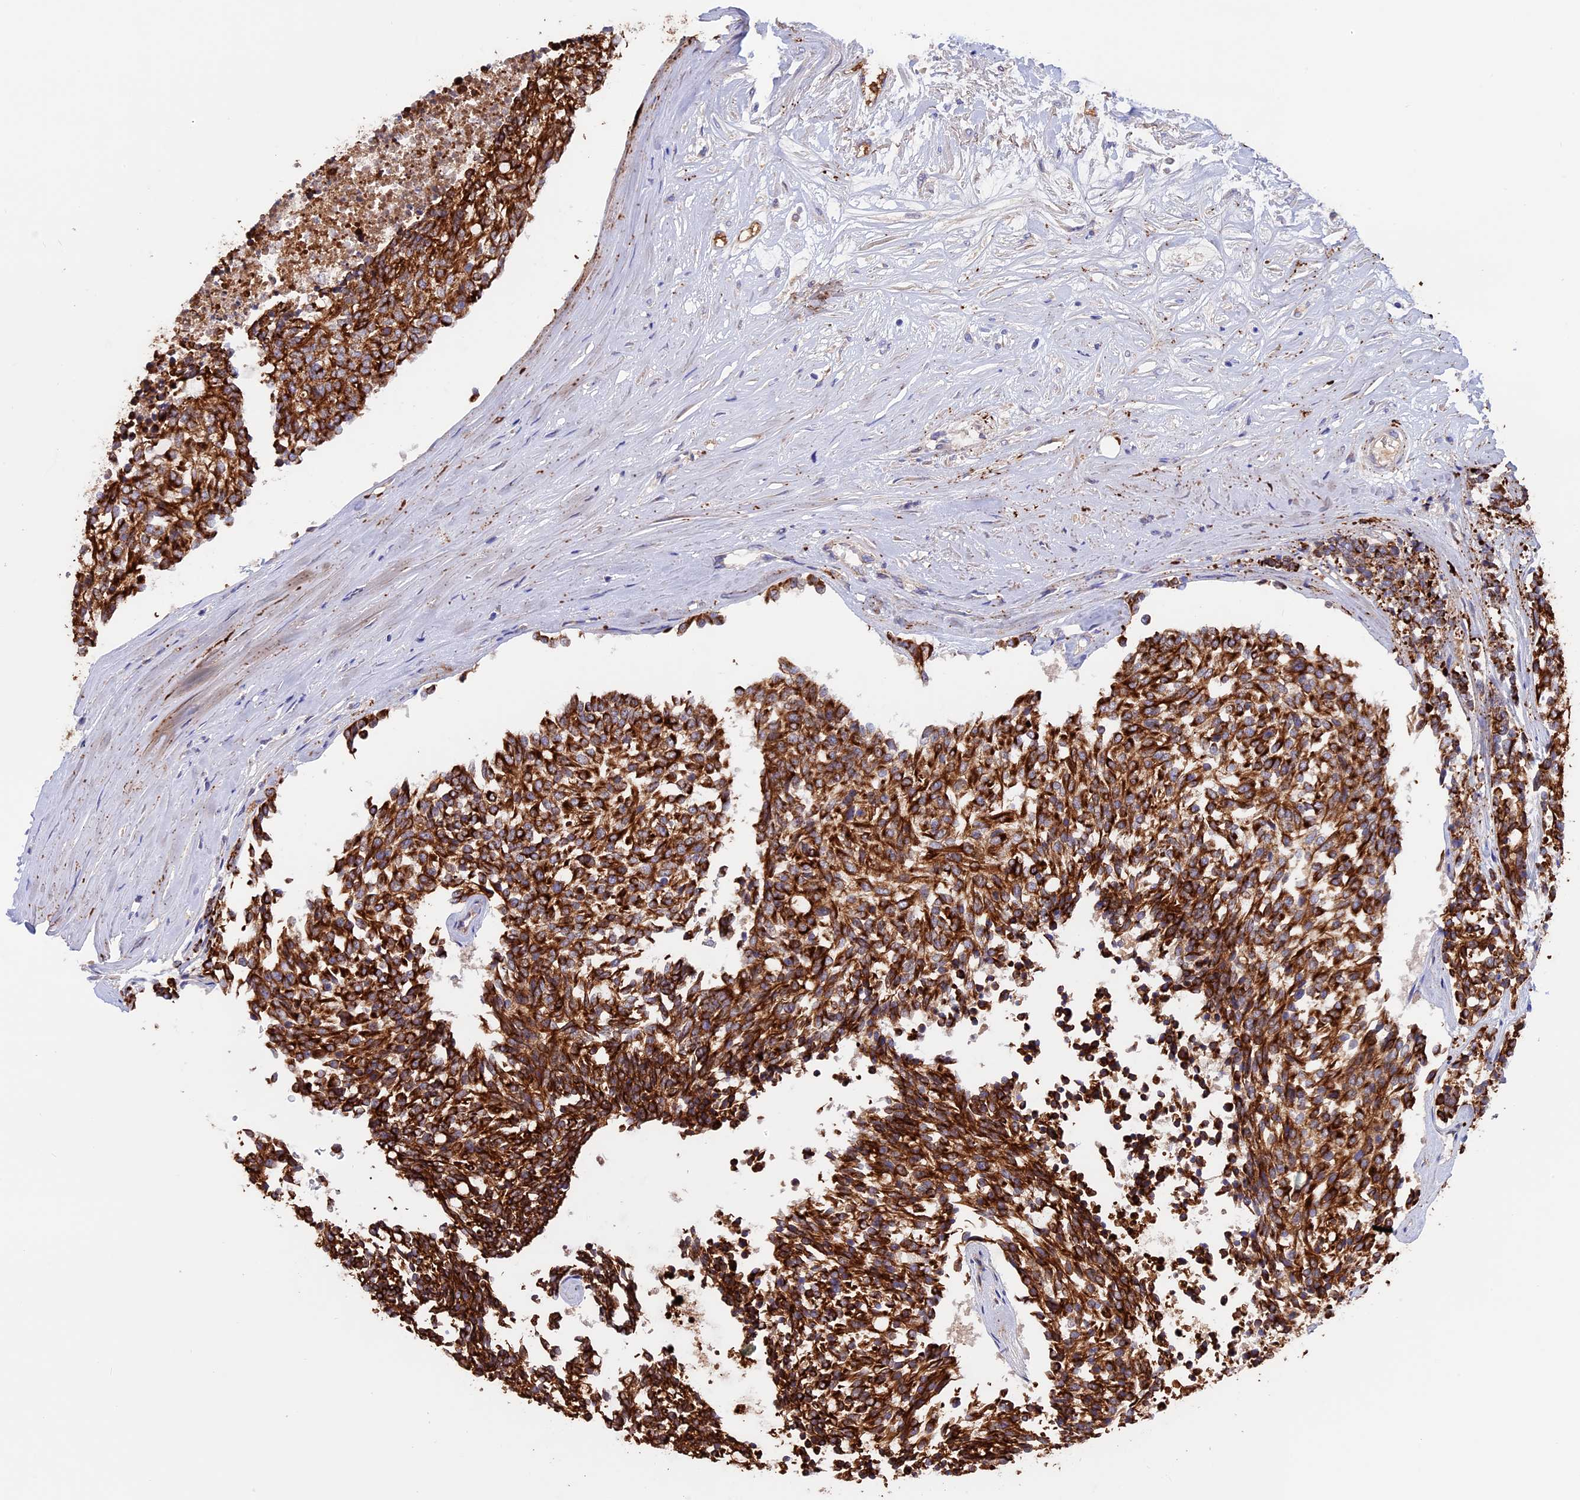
{"staining": {"intensity": "strong", "quantity": ">75%", "location": "cytoplasmic/membranous"}, "tissue": "carcinoid", "cell_type": "Tumor cells", "image_type": "cancer", "snomed": [{"axis": "morphology", "description": "Carcinoid, malignant, NOS"}, {"axis": "topography", "description": "Pancreas"}], "caption": "The micrograph exhibits staining of carcinoid, revealing strong cytoplasmic/membranous protein staining (brown color) within tumor cells.", "gene": "PTPN9", "patient": {"sex": "female", "age": 54}}